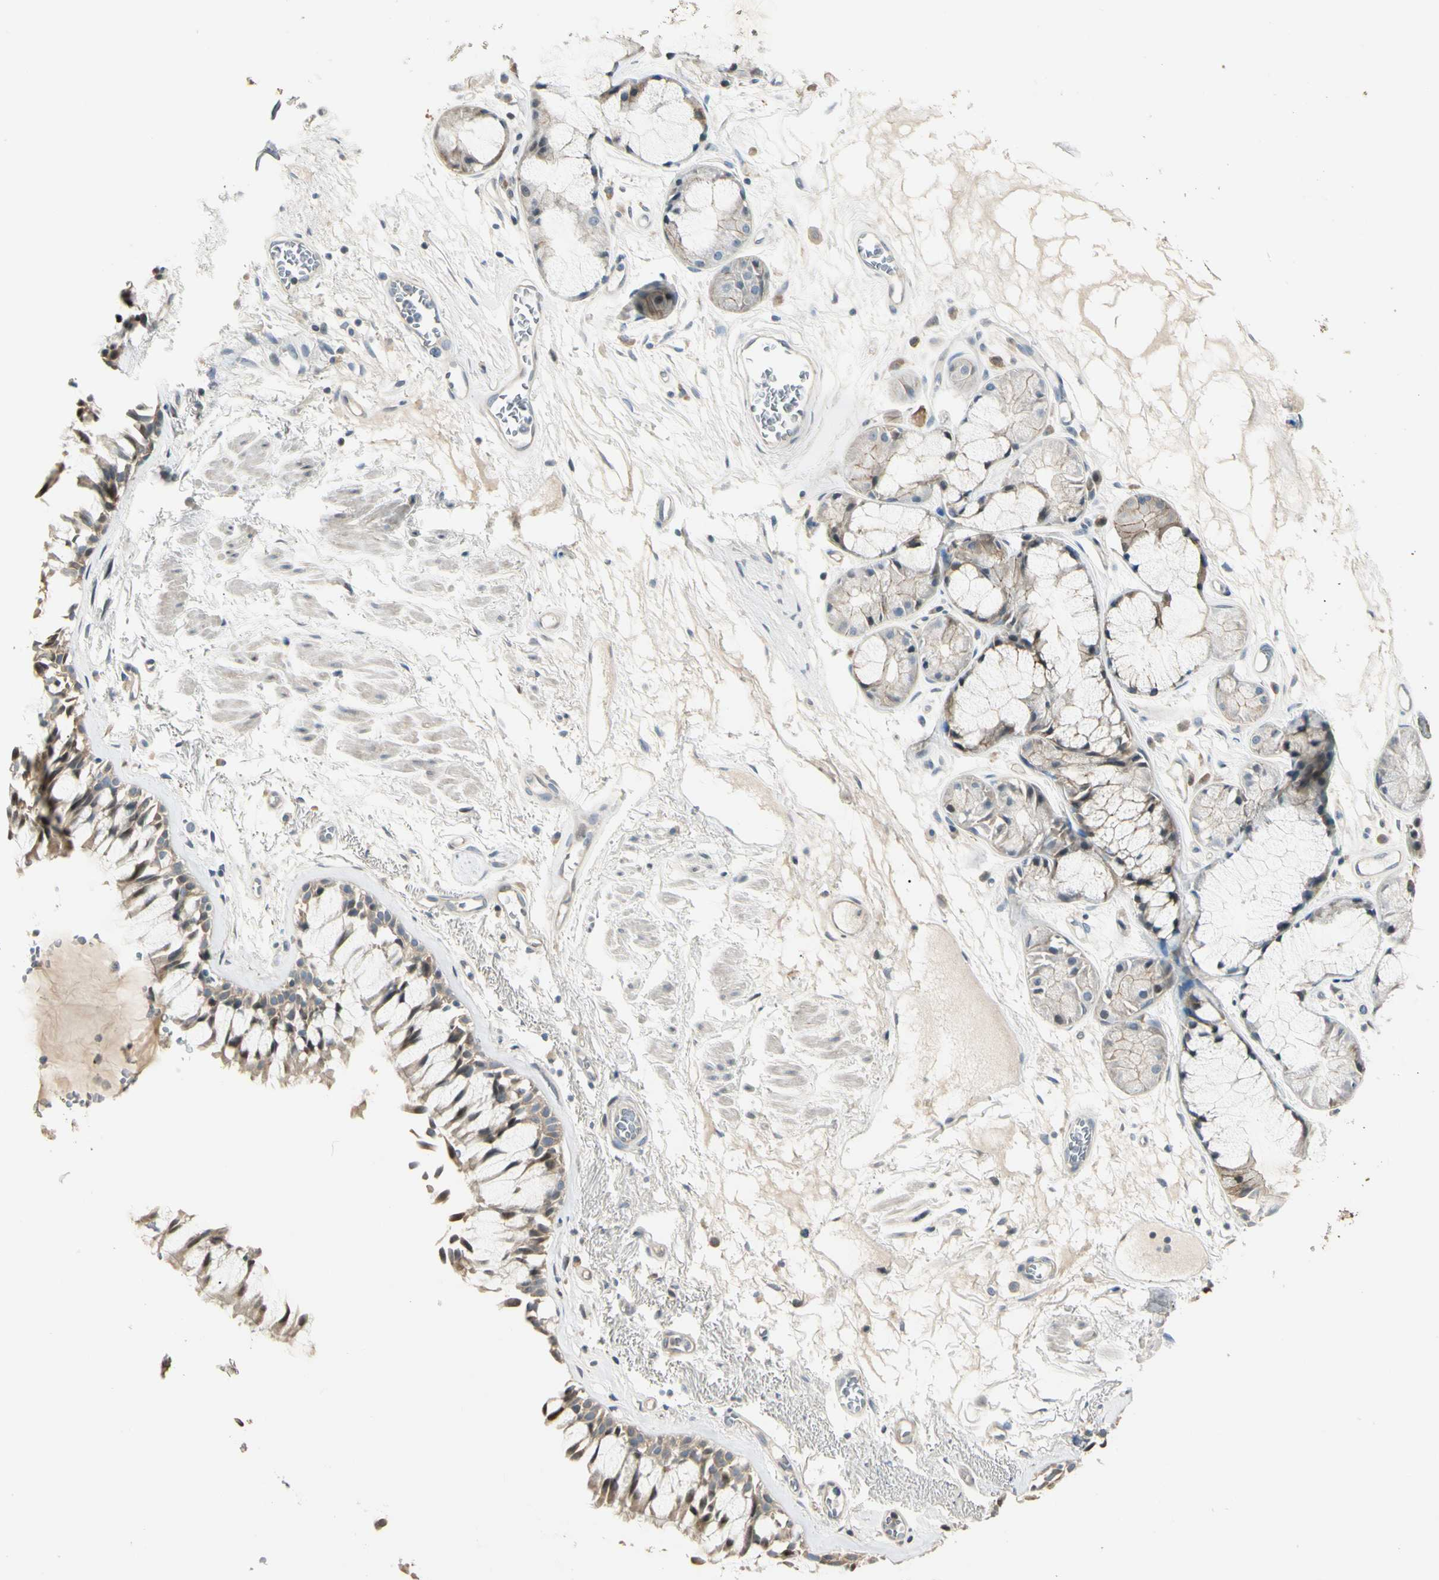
{"staining": {"intensity": "weak", "quantity": ">75%", "location": "cytoplasmic/membranous"}, "tissue": "bronchus", "cell_type": "Respiratory epithelial cells", "image_type": "normal", "snomed": [{"axis": "morphology", "description": "Normal tissue, NOS"}, {"axis": "topography", "description": "Bronchus"}], "caption": "IHC histopathology image of normal bronchus: bronchus stained using IHC demonstrates low levels of weak protein expression localized specifically in the cytoplasmic/membranous of respiratory epithelial cells, appearing as a cytoplasmic/membranous brown color.", "gene": "P3H2", "patient": {"sex": "male", "age": 66}}